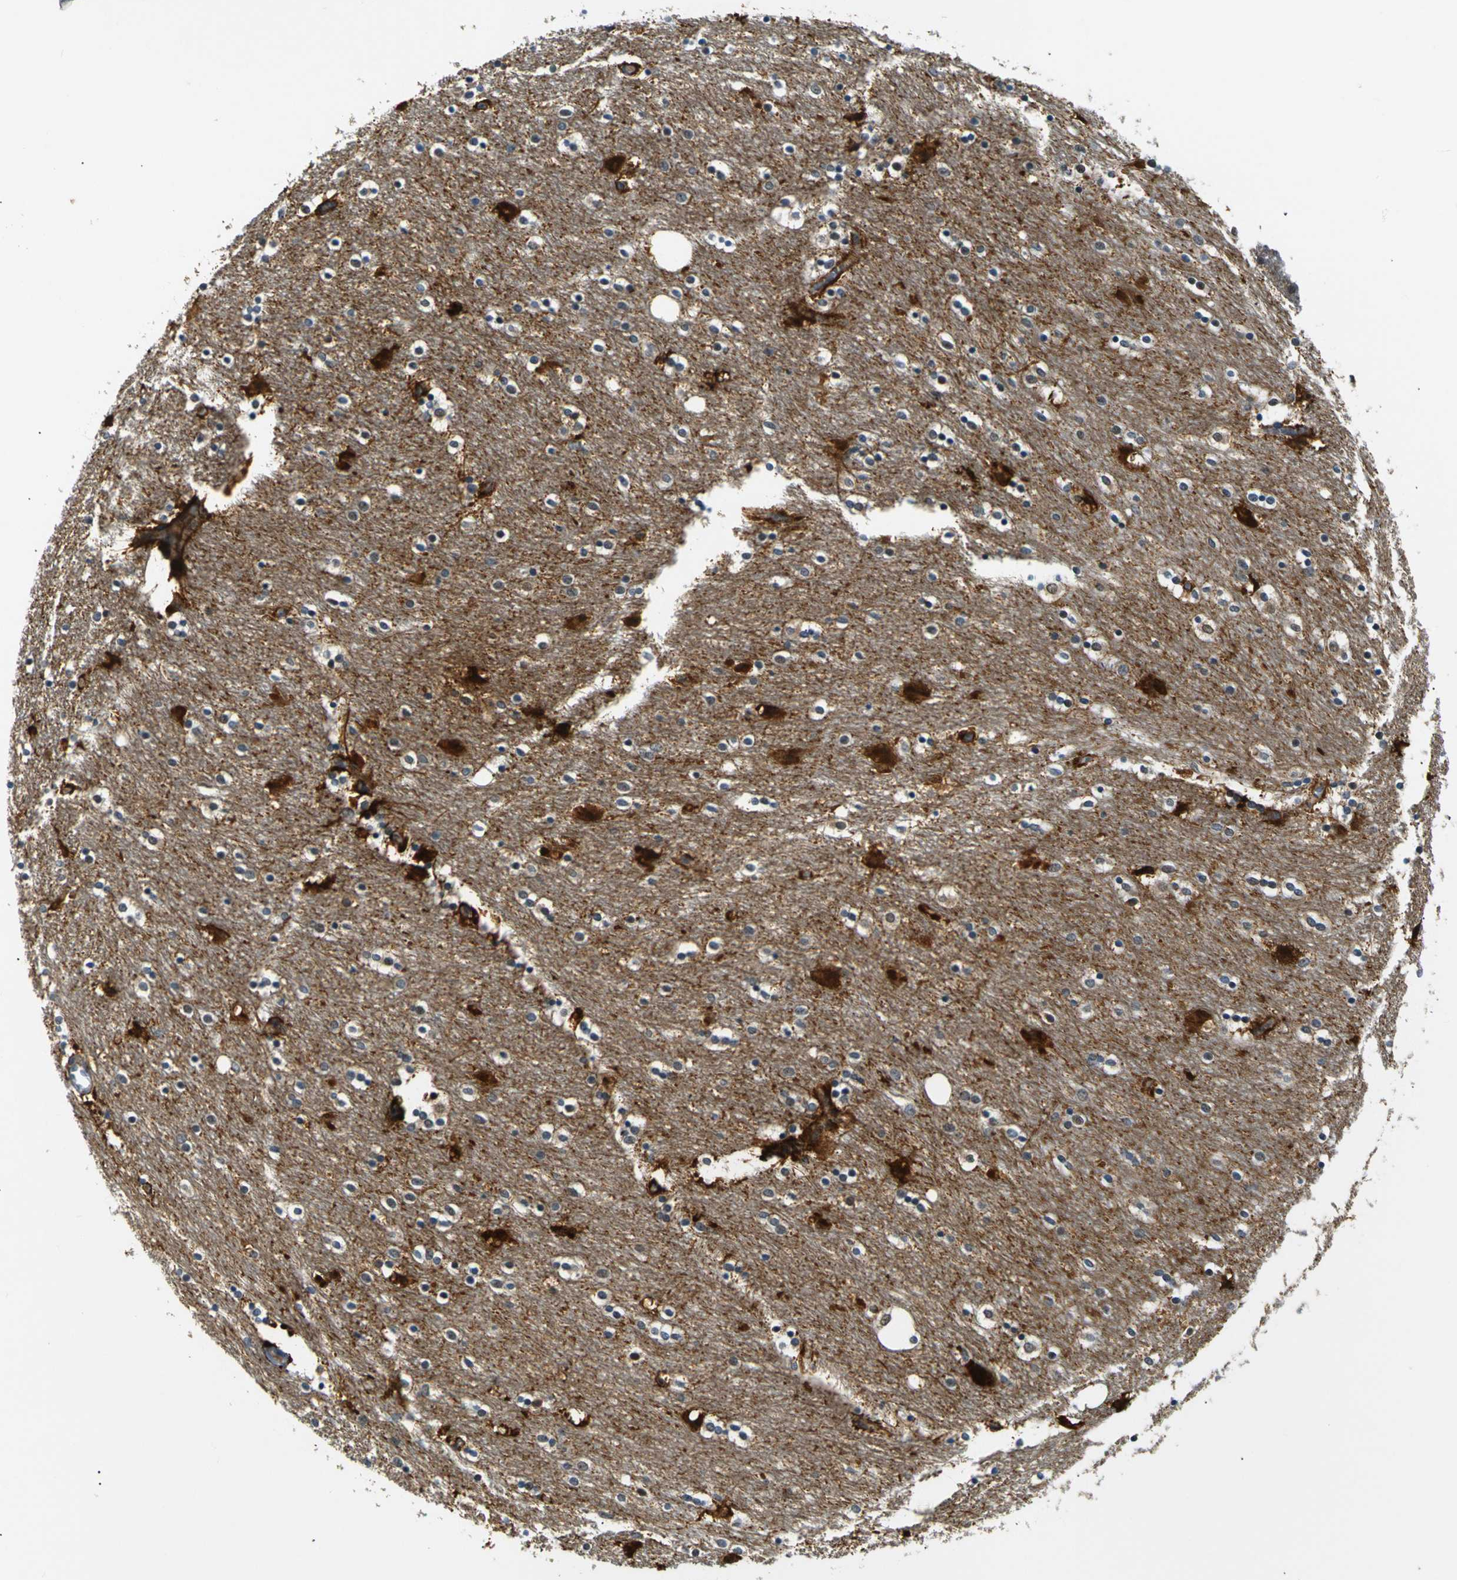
{"staining": {"intensity": "strong", "quantity": "25%-75%", "location": "cytoplasmic/membranous"}, "tissue": "caudate", "cell_type": "Glial cells", "image_type": "normal", "snomed": [{"axis": "morphology", "description": "Normal tissue, NOS"}, {"axis": "topography", "description": "Lateral ventricle wall"}], "caption": "This histopathology image demonstrates immunohistochemistry staining of benign human caudate, with high strong cytoplasmic/membranous staining in about 25%-75% of glial cells.", "gene": "SKP1", "patient": {"sex": "female", "age": 54}}